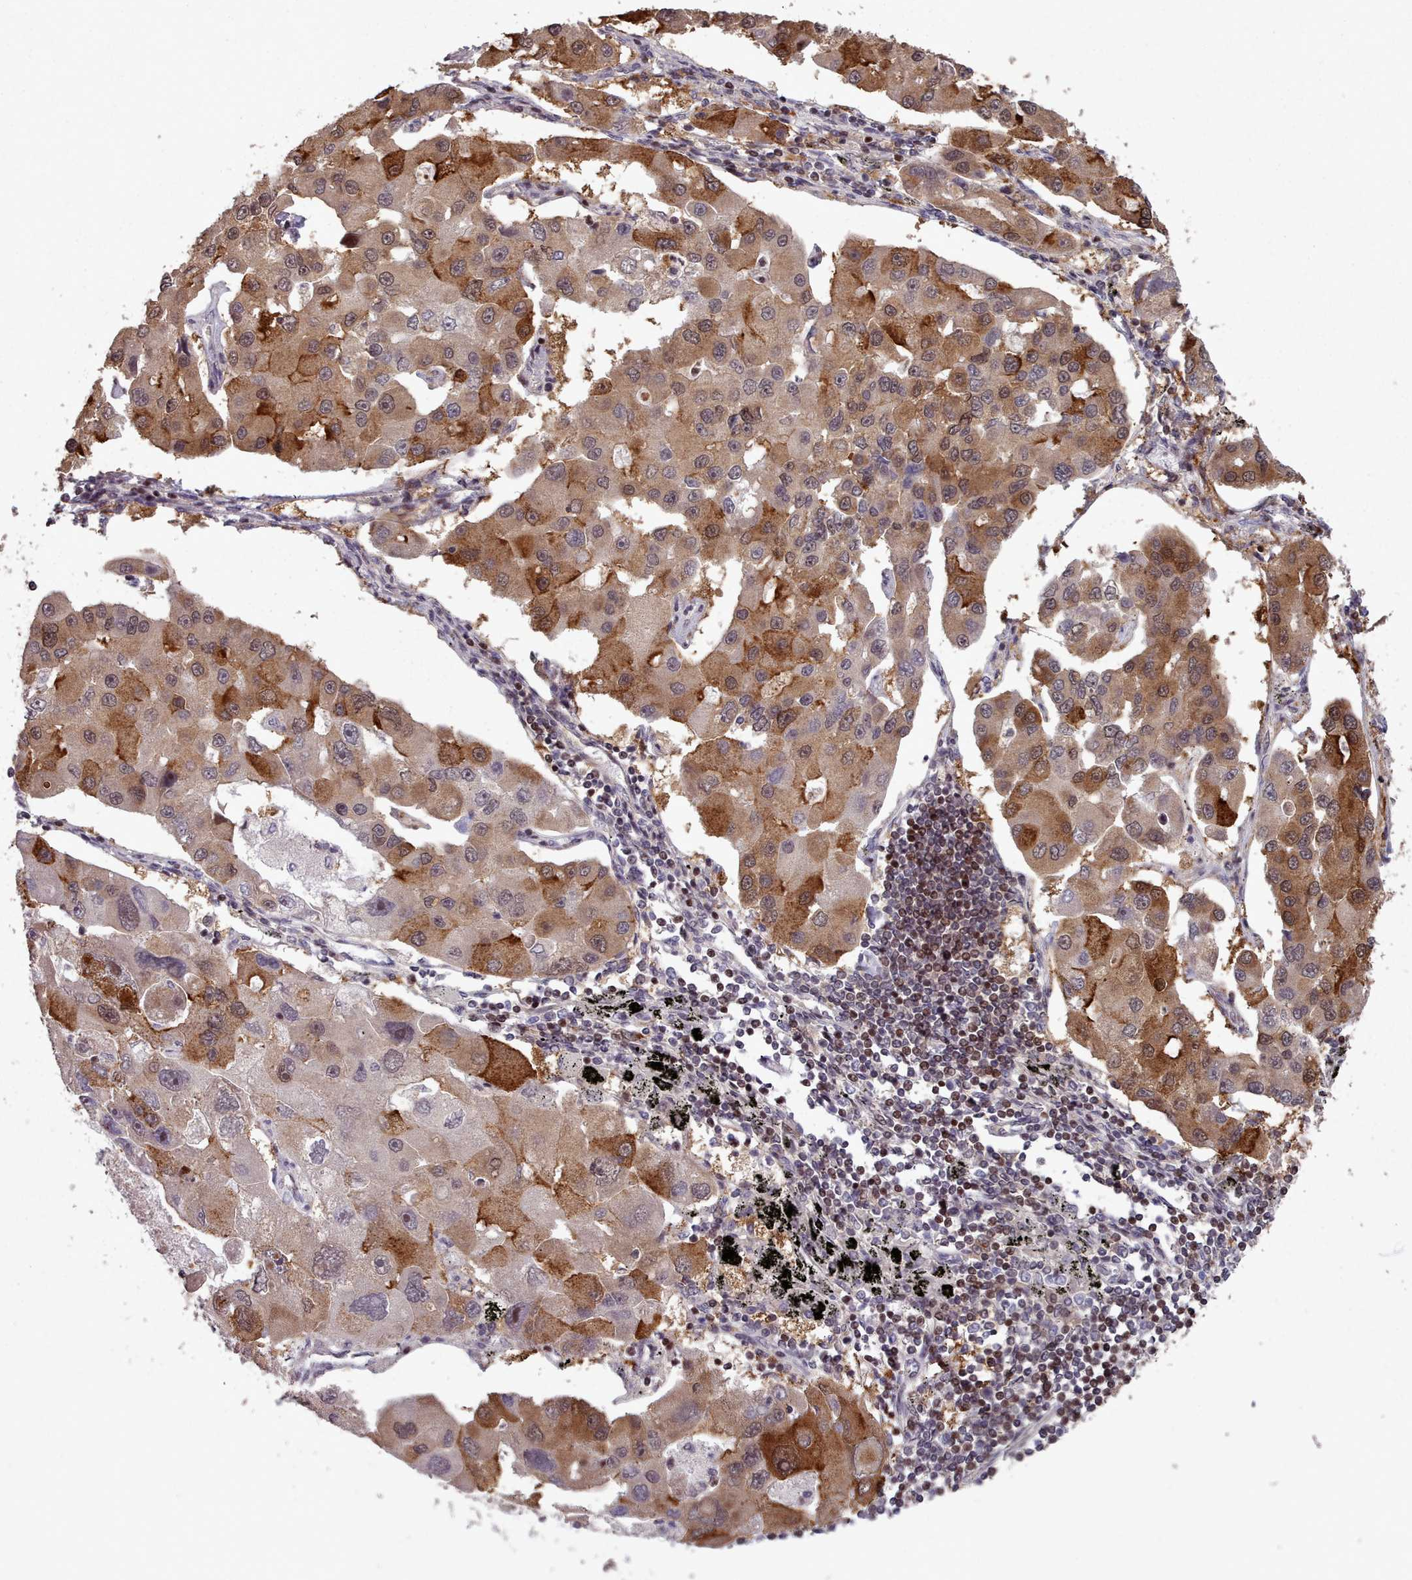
{"staining": {"intensity": "moderate", "quantity": ">75%", "location": "cytoplasmic/membranous,nuclear"}, "tissue": "lung cancer", "cell_type": "Tumor cells", "image_type": "cancer", "snomed": [{"axis": "morphology", "description": "Adenocarcinoma, NOS"}, {"axis": "topography", "description": "Lung"}], "caption": "An immunohistochemistry (IHC) histopathology image of neoplastic tissue is shown. Protein staining in brown highlights moderate cytoplasmic/membranous and nuclear positivity in lung adenocarcinoma within tumor cells.", "gene": "ENSA", "patient": {"sex": "female", "age": 54}}